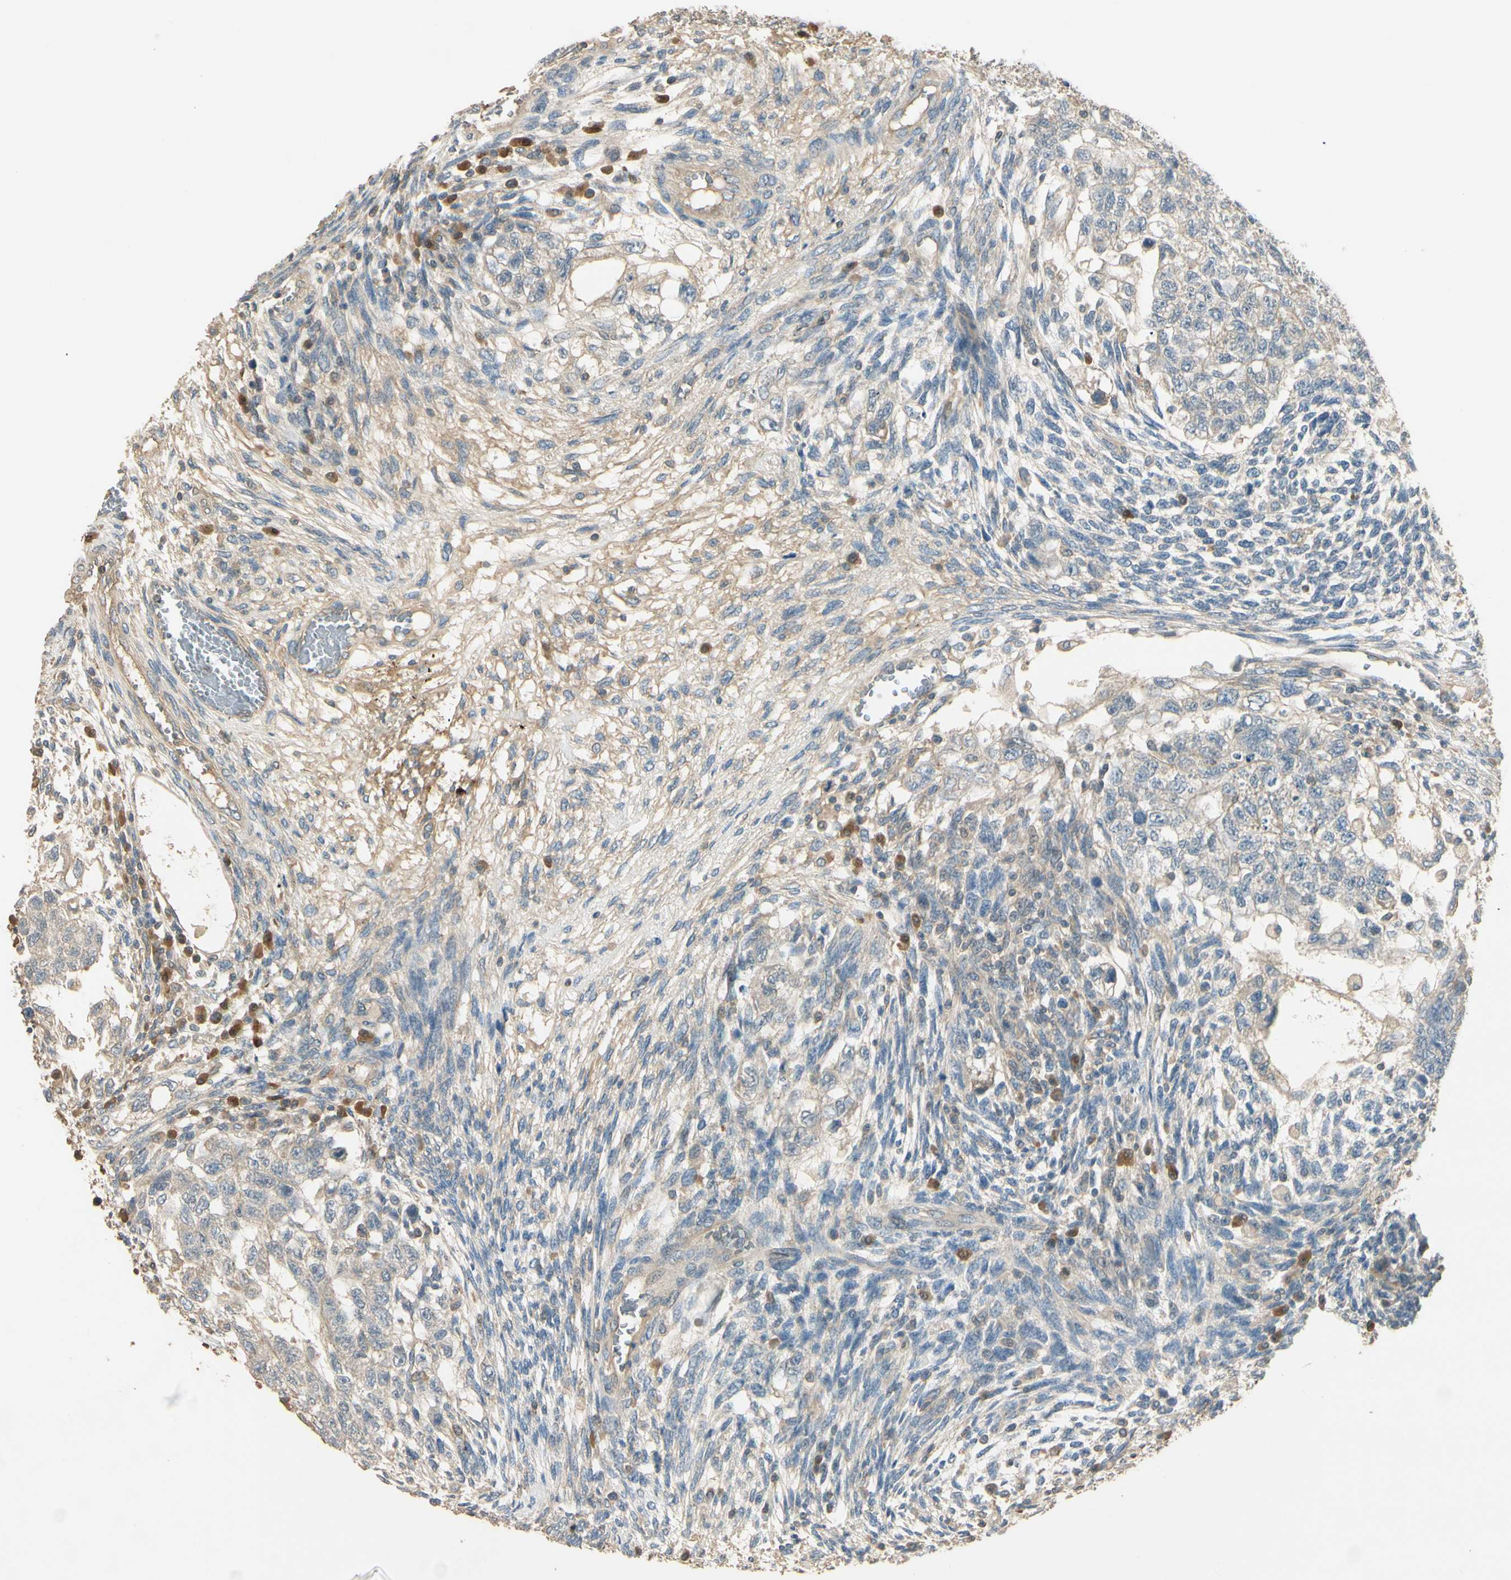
{"staining": {"intensity": "weak", "quantity": "25%-75%", "location": "cytoplasmic/membranous"}, "tissue": "testis cancer", "cell_type": "Tumor cells", "image_type": "cancer", "snomed": [{"axis": "morphology", "description": "Normal tissue, NOS"}, {"axis": "morphology", "description": "Carcinoma, Embryonal, NOS"}, {"axis": "topography", "description": "Testis"}], "caption": "Human testis cancer (embryonal carcinoma) stained with a protein marker reveals weak staining in tumor cells.", "gene": "PLXNA1", "patient": {"sex": "male", "age": 36}}